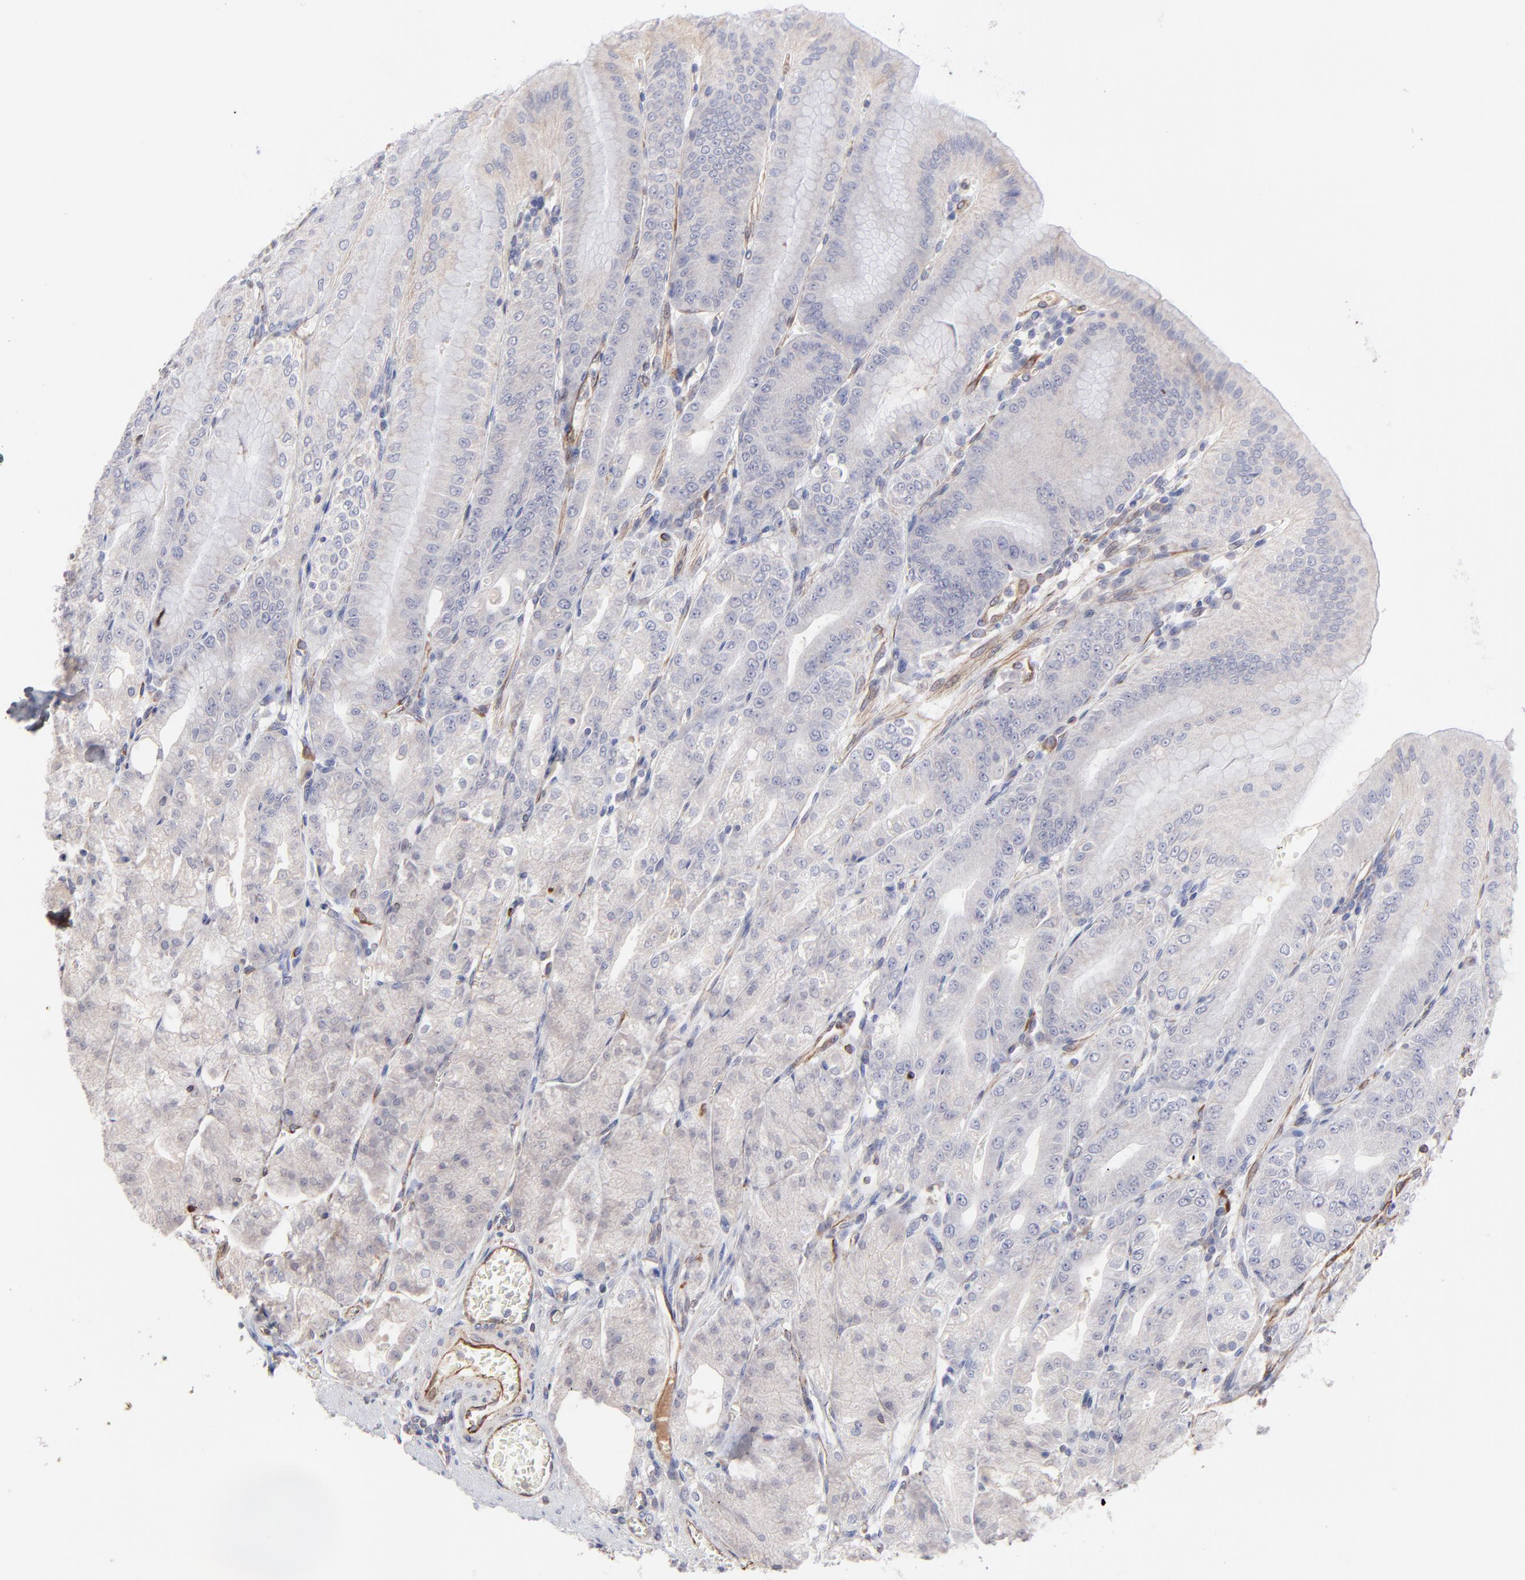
{"staining": {"intensity": "negative", "quantity": "none", "location": "none"}, "tissue": "stomach", "cell_type": "Glandular cells", "image_type": "normal", "snomed": [{"axis": "morphology", "description": "Normal tissue, NOS"}, {"axis": "topography", "description": "Stomach, lower"}], "caption": "High magnification brightfield microscopy of unremarkable stomach stained with DAB (3,3'-diaminobenzidine) (brown) and counterstained with hematoxylin (blue): glandular cells show no significant positivity.", "gene": "COX8C", "patient": {"sex": "male", "age": 71}}